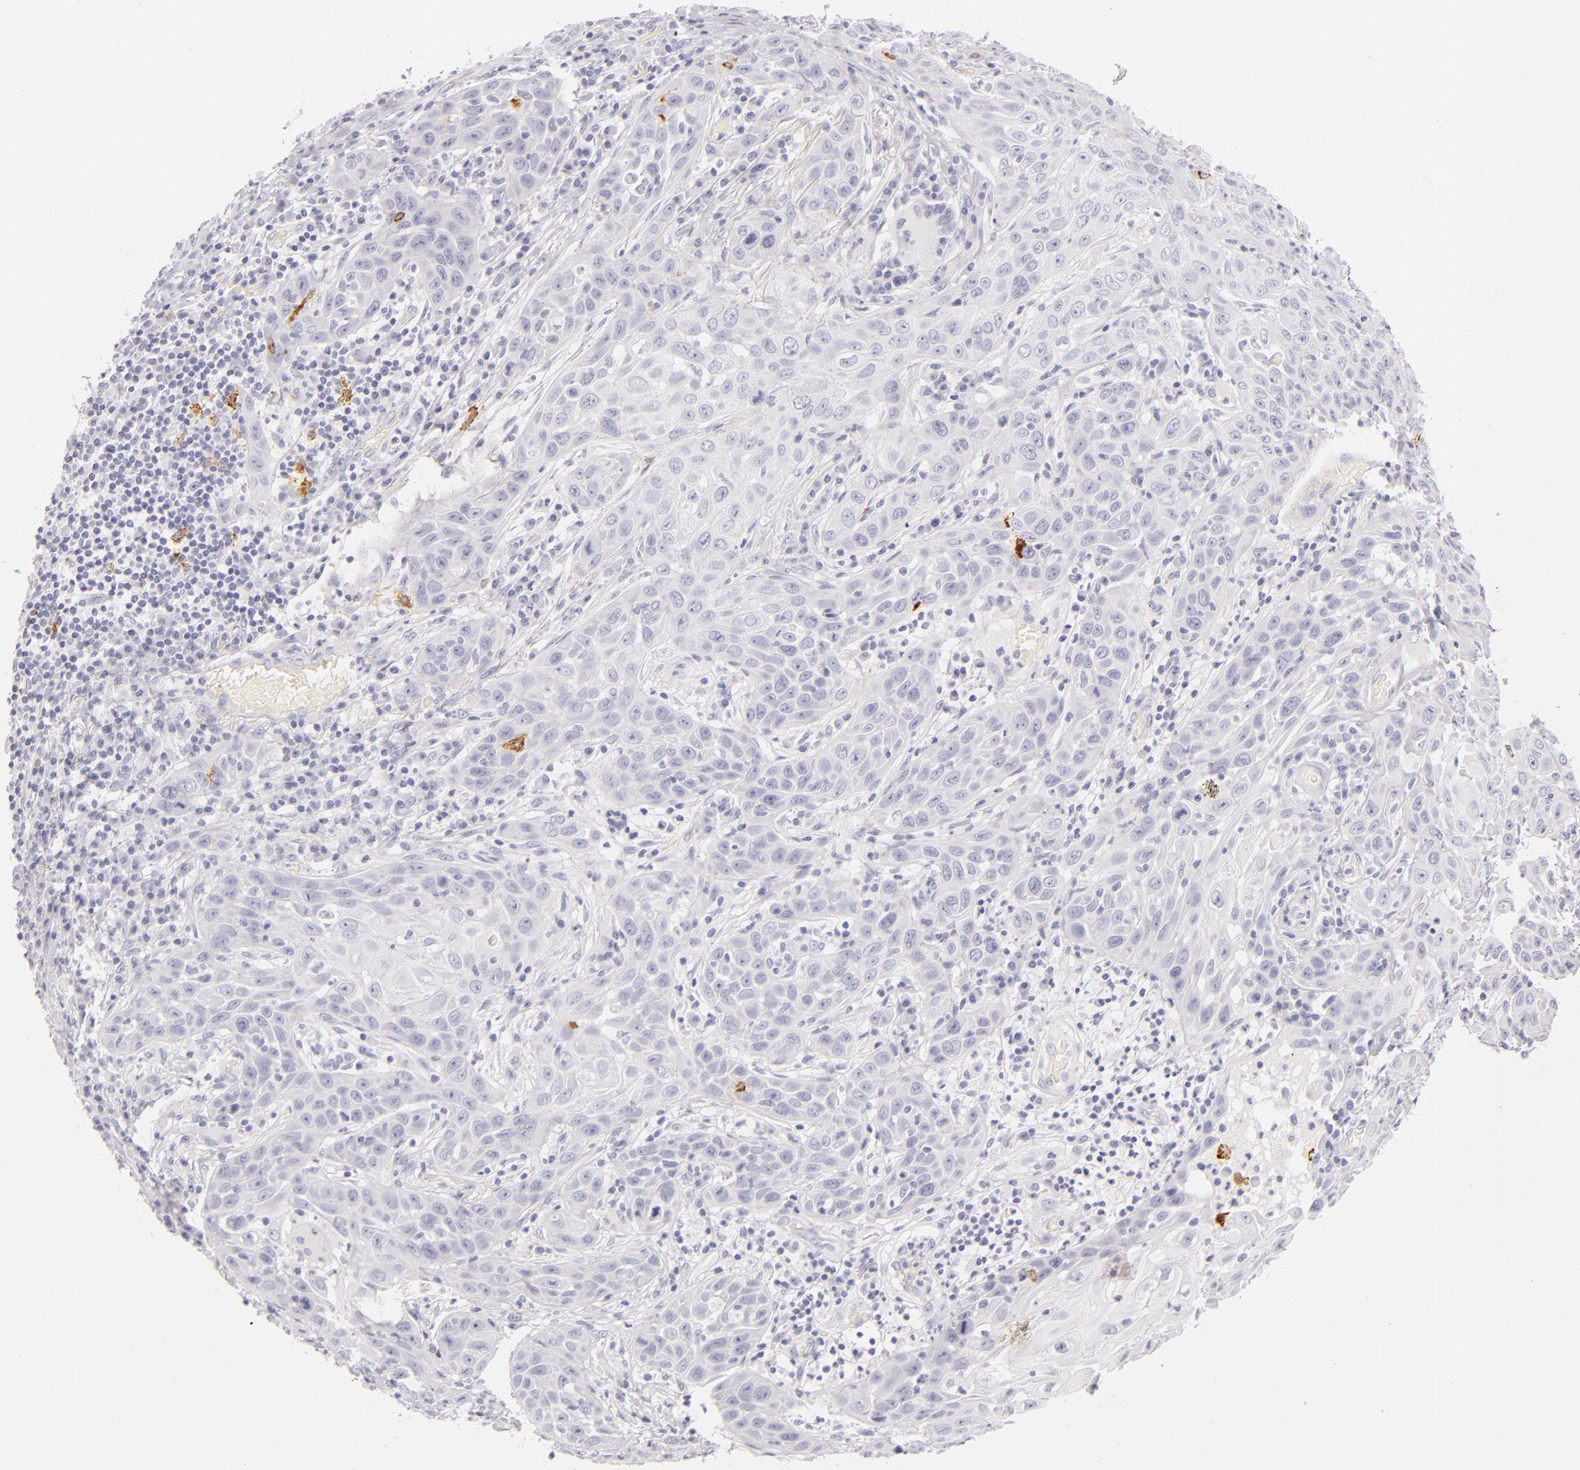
{"staining": {"intensity": "negative", "quantity": "none", "location": "none"}, "tissue": "skin cancer", "cell_type": "Tumor cells", "image_type": "cancer", "snomed": [{"axis": "morphology", "description": "Squamous cell carcinoma, NOS"}, {"axis": "topography", "description": "Skin"}], "caption": "IHC micrograph of skin cancer stained for a protein (brown), which displays no staining in tumor cells.", "gene": "CD207", "patient": {"sex": "male", "age": 84}}